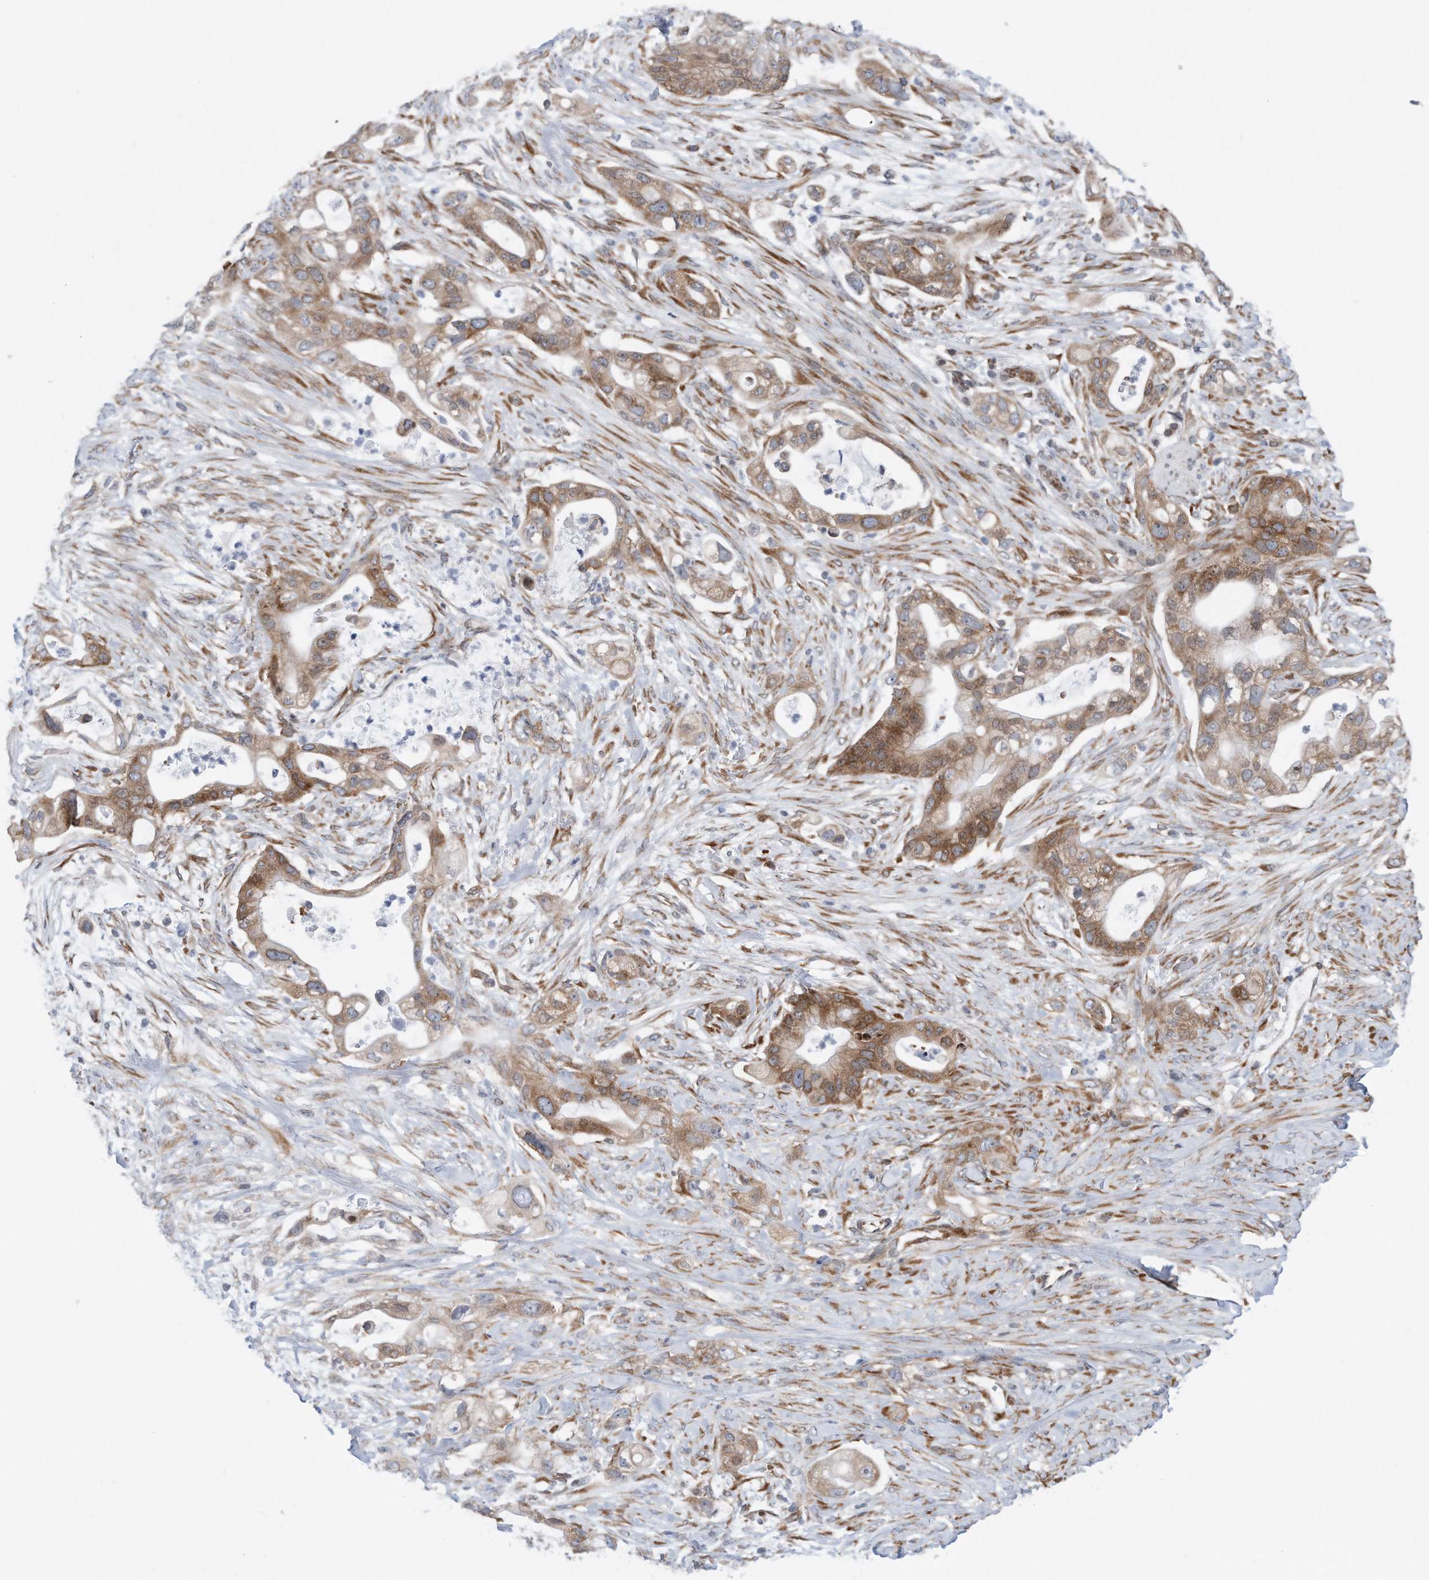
{"staining": {"intensity": "moderate", "quantity": ">75%", "location": "cytoplasmic/membranous"}, "tissue": "pancreatic cancer", "cell_type": "Tumor cells", "image_type": "cancer", "snomed": [{"axis": "morphology", "description": "Adenocarcinoma, NOS"}, {"axis": "topography", "description": "Pancreas"}], "caption": "High-magnification brightfield microscopy of pancreatic cancer stained with DAB (brown) and counterstained with hematoxylin (blue). tumor cells exhibit moderate cytoplasmic/membranous expression is identified in about>75% of cells. The staining is performed using DAB (3,3'-diaminobenzidine) brown chromogen to label protein expression. The nuclei are counter-stained blue using hematoxylin.", "gene": "RPL26L1", "patient": {"sex": "male", "age": 53}}